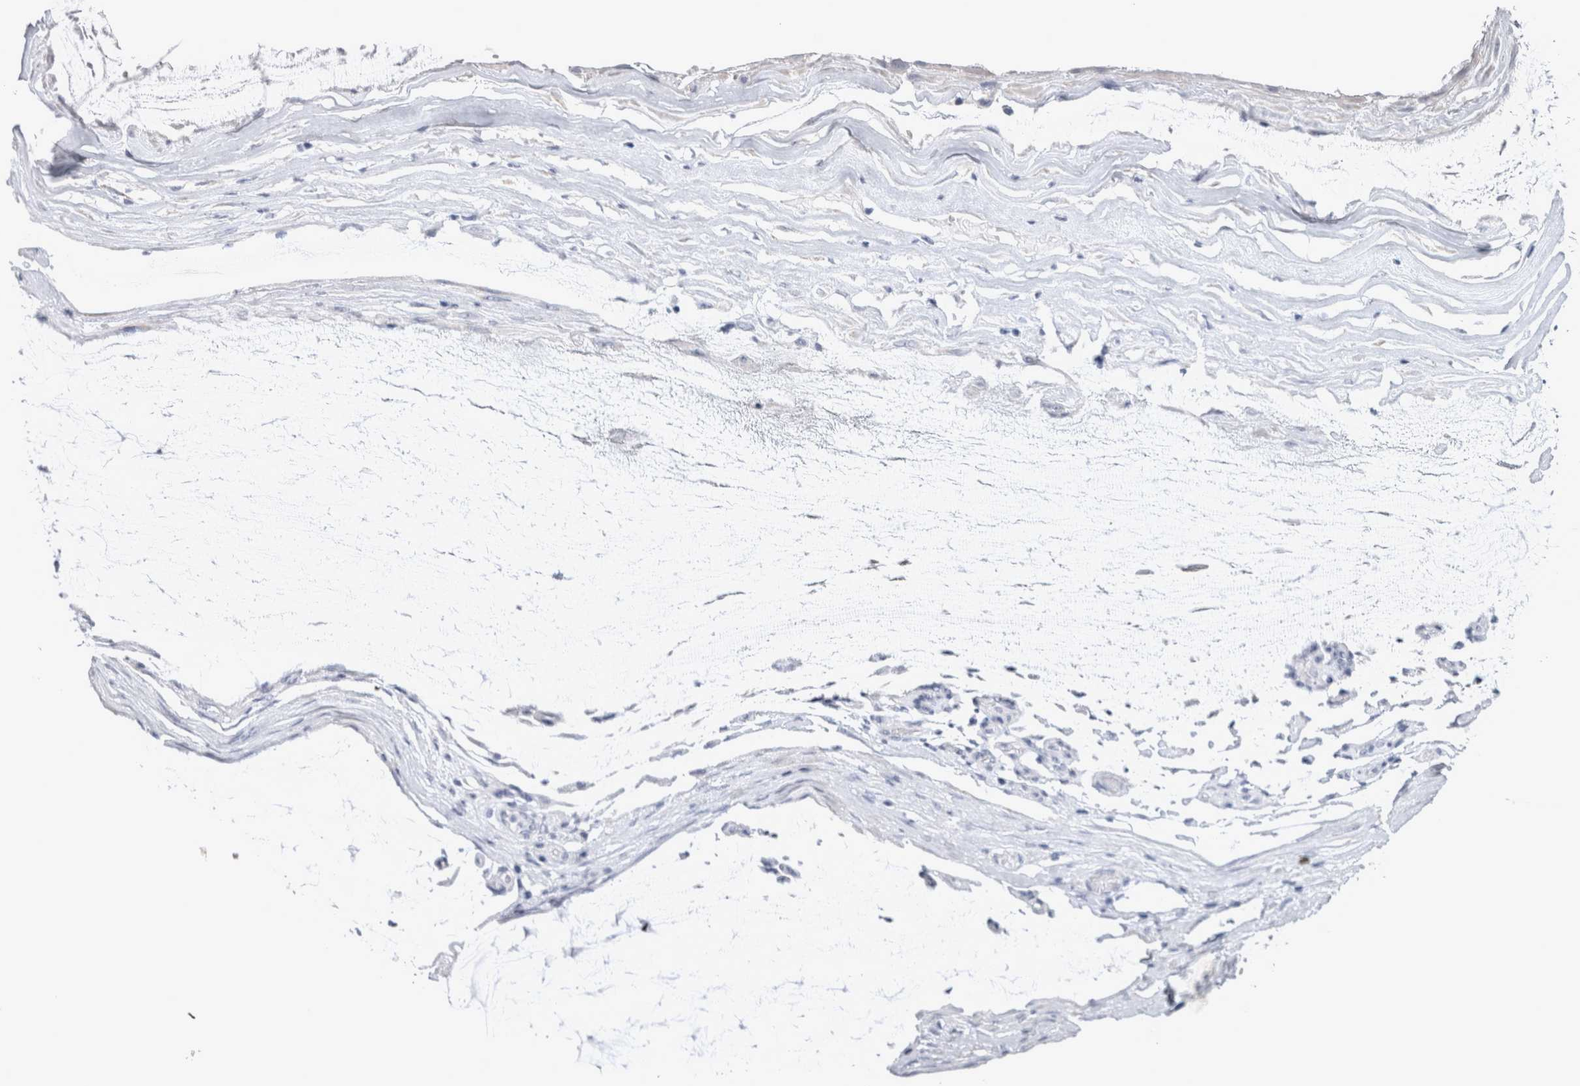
{"staining": {"intensity": "negative", "quantity": "none", "location": "none"}, "tissue": "ovarian cancer", "cell_type": "Tumor cells", "image_type": "cancer", "snomed": [{"axis": "morphology", "description": "Cystadenocarcinoma, mucinous, NOS"}, {"axis": "topography", "description": "Ovary"}], "caption": "Tumor cells show no significant staining in ovarian mucinous cystadenocarcinoma. (DAB IHC with hematoxylin counter stain).", "gene": "MSMB", "patient": {"sex": "female", "age": 39}}